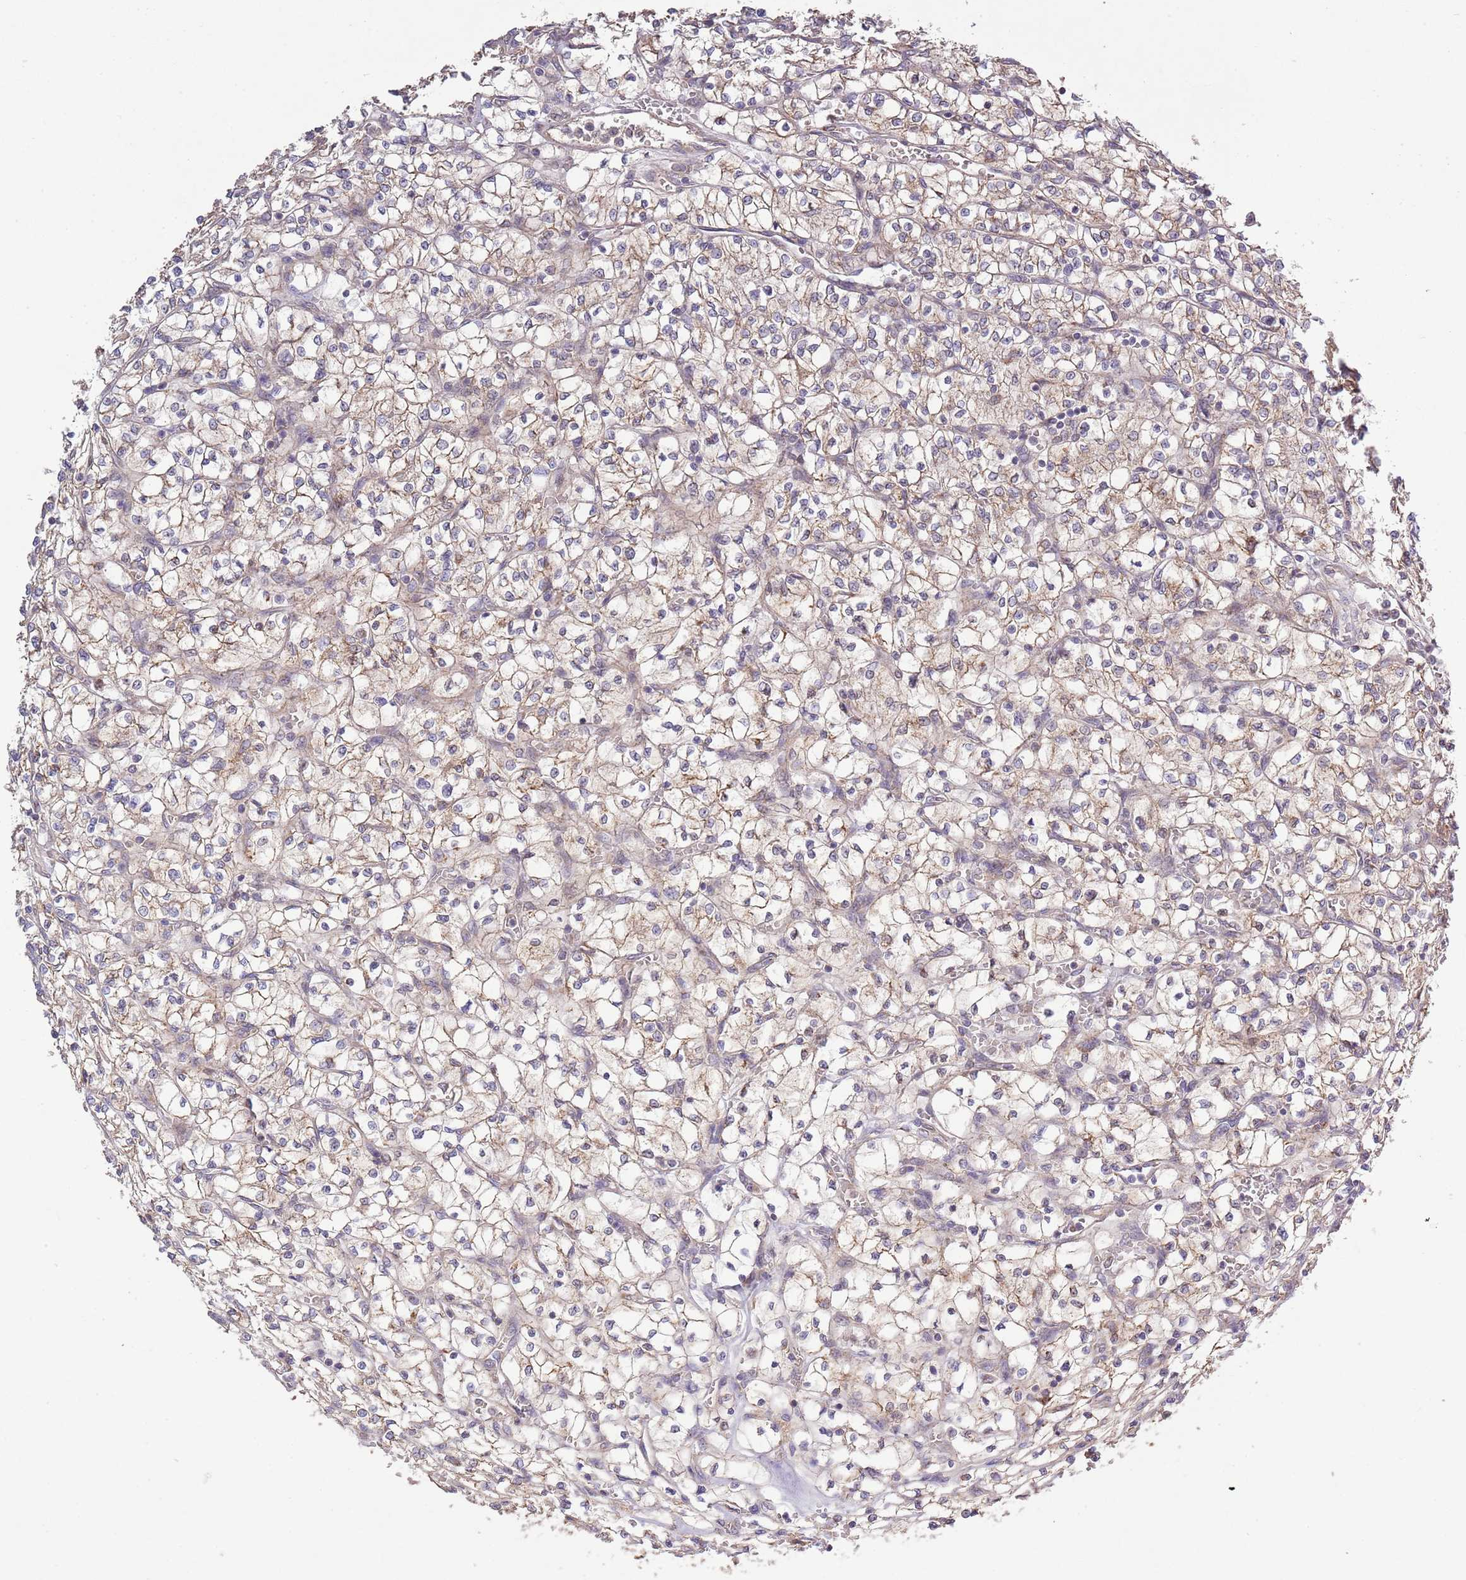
{"staining": {"intensity": "weak", "quantity": ">75%", "location": "cytoplasmic/membranous"}, "tissue": "renal cancer", "cell_type": "Tumor cells", "image_type": "cancer", "snomed": [{"axis": "morphology", "description": "Adenocarcinoma, NOS"}, {"axis": "topography", "description": "Kidney"}], "caption": "Approximately >75% of tumor cells in renal adenocarcinoma demonstrate weak cytoplasmic/membranous protein expression as visualized by brown immunohistochemical staining.", "gene": "IVD", "patient": {"sex": "female", "age": 64}}